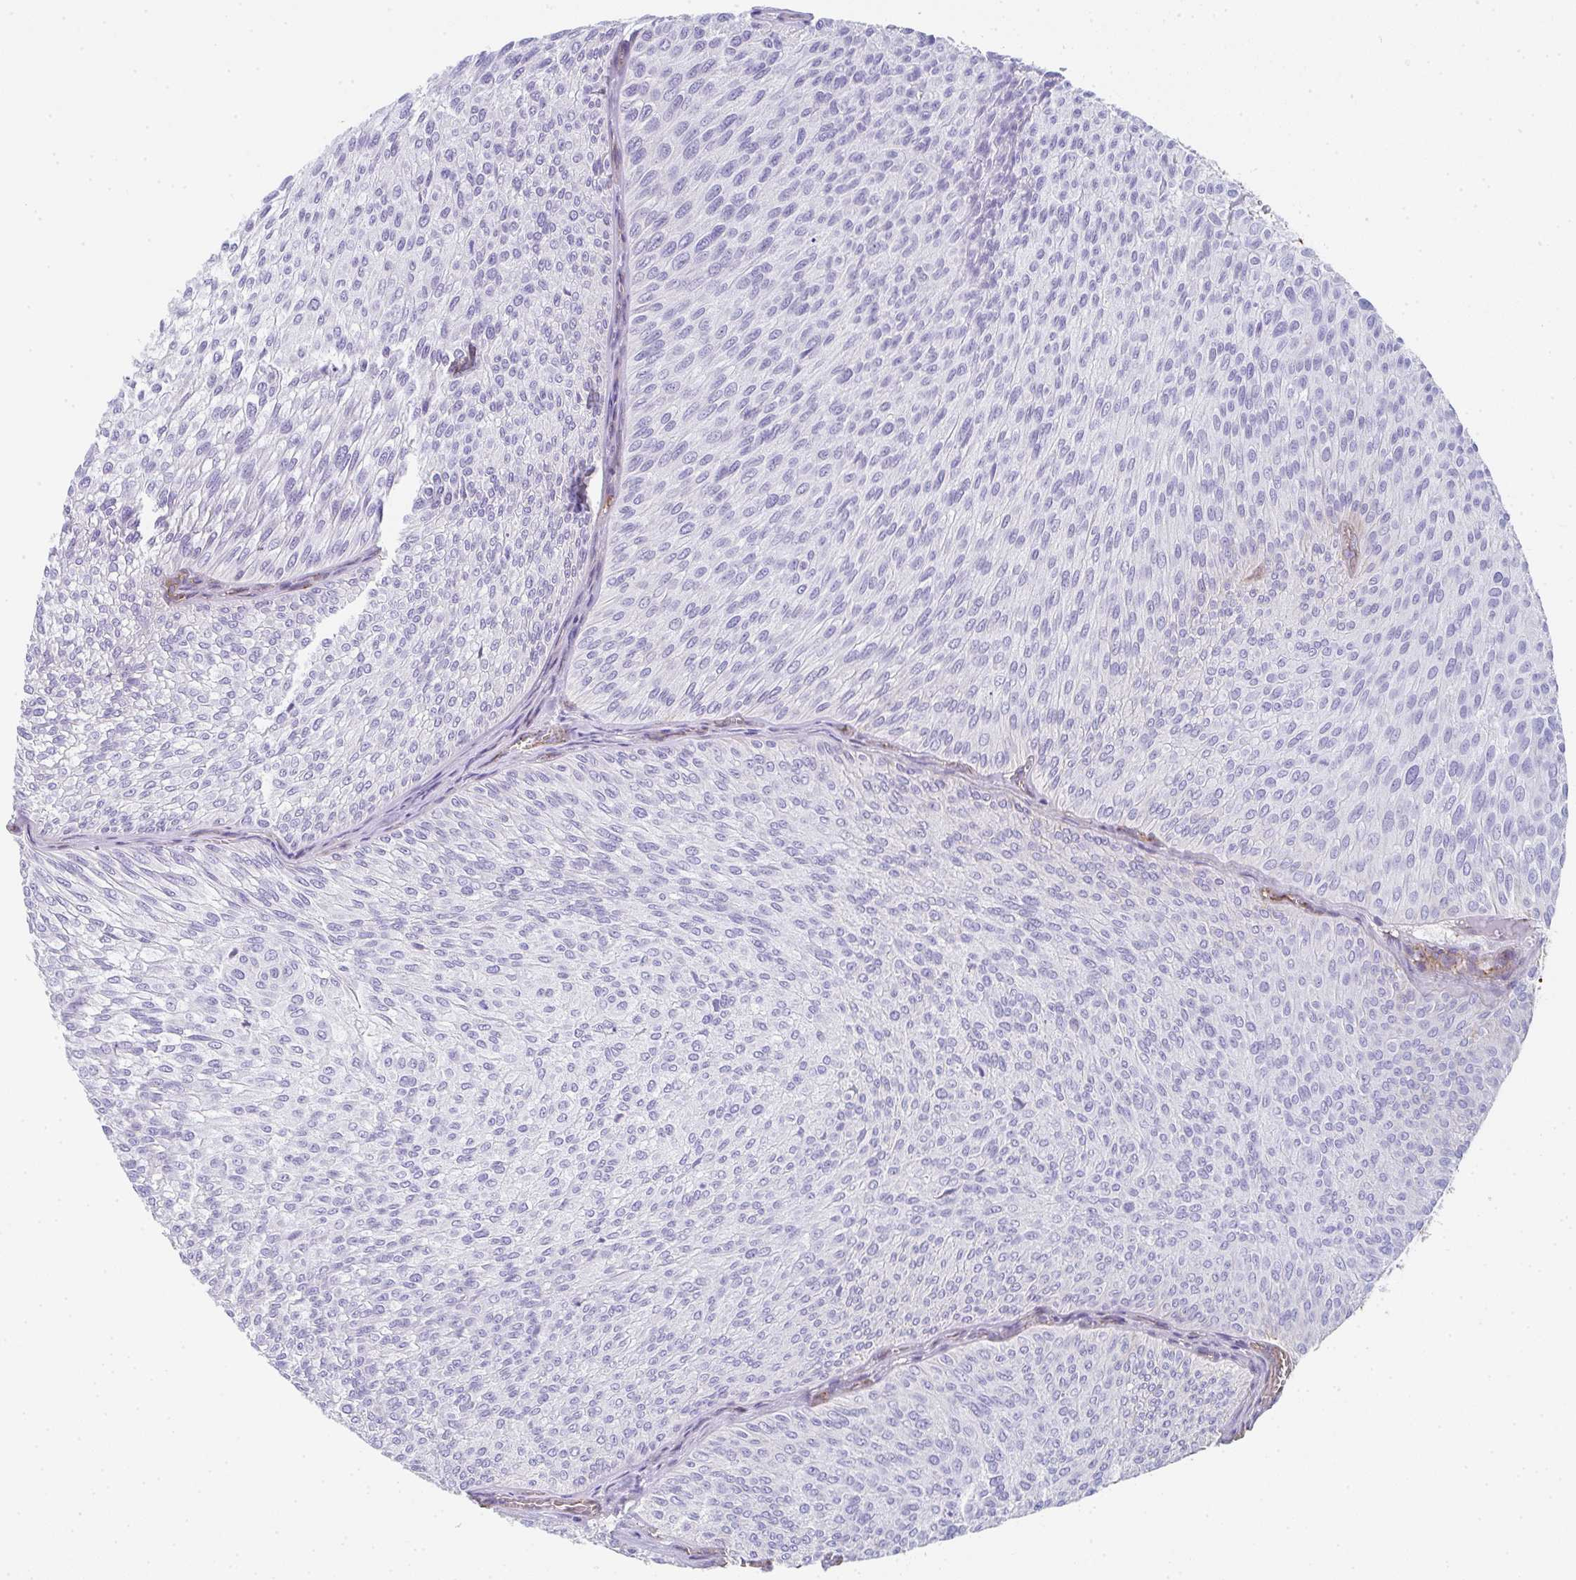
{"staining": {"intensity": "negative", "quantity": "none", "location": "none"}, "tissue": "urothelial cancer", "cell_type": "Tumor cells", "image_type": "cancer", "snomed": [{"axis": "morphology", "description": "Urothelial carcinoma, Low grade"}, {"axis": "topography", "description": "Urinary bladder"}], "caption": "A photomicrograph of human urothelial carcinoma (low-grade) is negative for staining in tumor cells. (Immunohistochemistry (ihc), brightfield microscopy, high magnification).", "gene": "DBN1", "patient": {"sex": "male", "age": 91}}